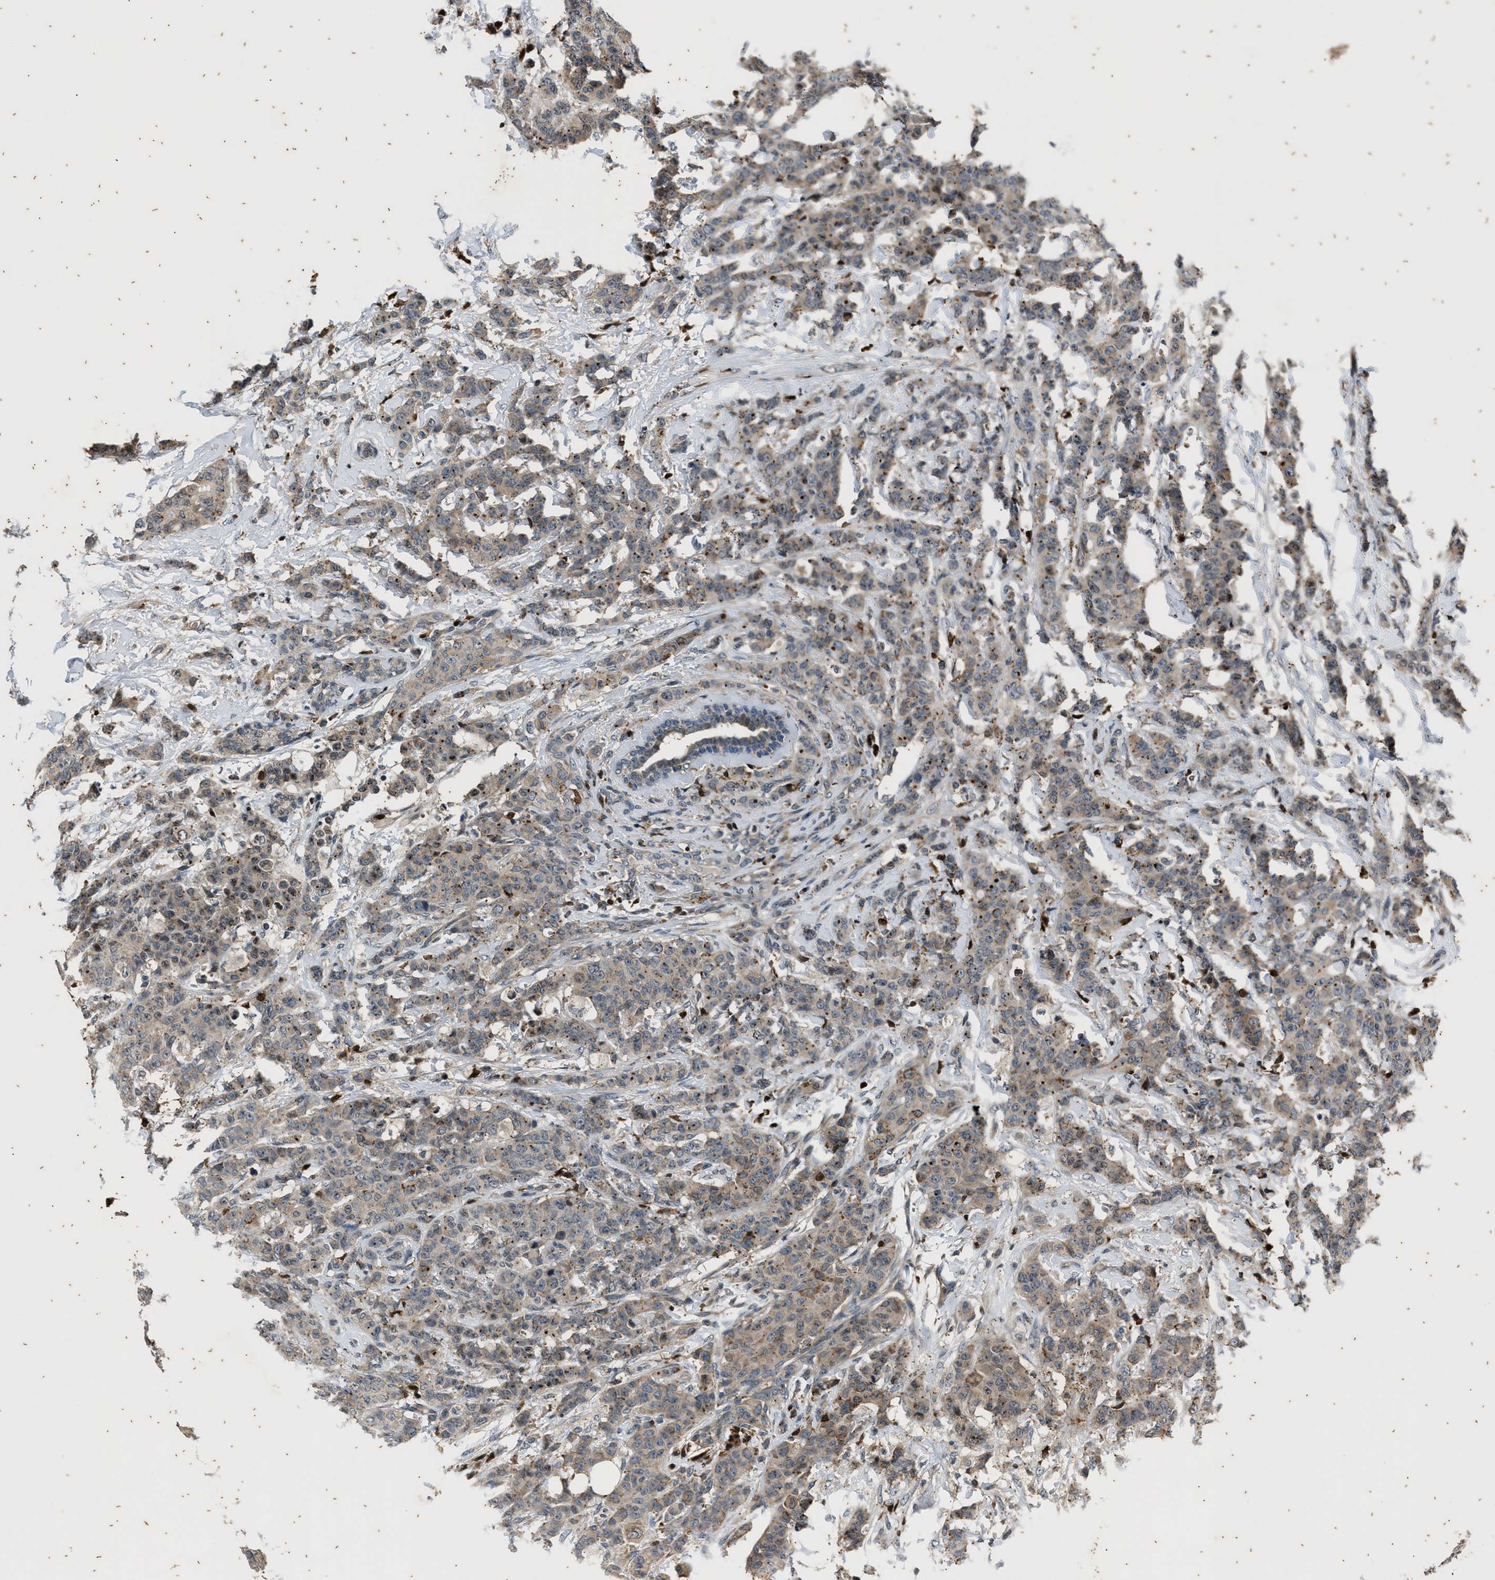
{"staining": {"intensity": "weak", "quantity": ">75%", "location": "cytoplasmic/membranous"}, "tissue": "breast cancer", "cell_type": "Tumor cells", "image_type": "cancer", "snomed": [{"axis": "morphology", "description": "Normal tissue, NOS"}, {"axis": "morphology", "description": "Duct carcinoma"}, {"axis": "topography", "description": "Breast"}], "caption": "Immunohistochemical staining of human breast cancer (invasive ductal carcinoma) displays low levels of weak cytoplasmic/membranous expression in about >75% of tumor cells. The protein of interest is stained brown, and the nuclei are stained in blue (DAB IHC with brightfield microscopy, high magnification).", "gene": "PTPN7", "patient": {"sex": "female", "age": 40}}